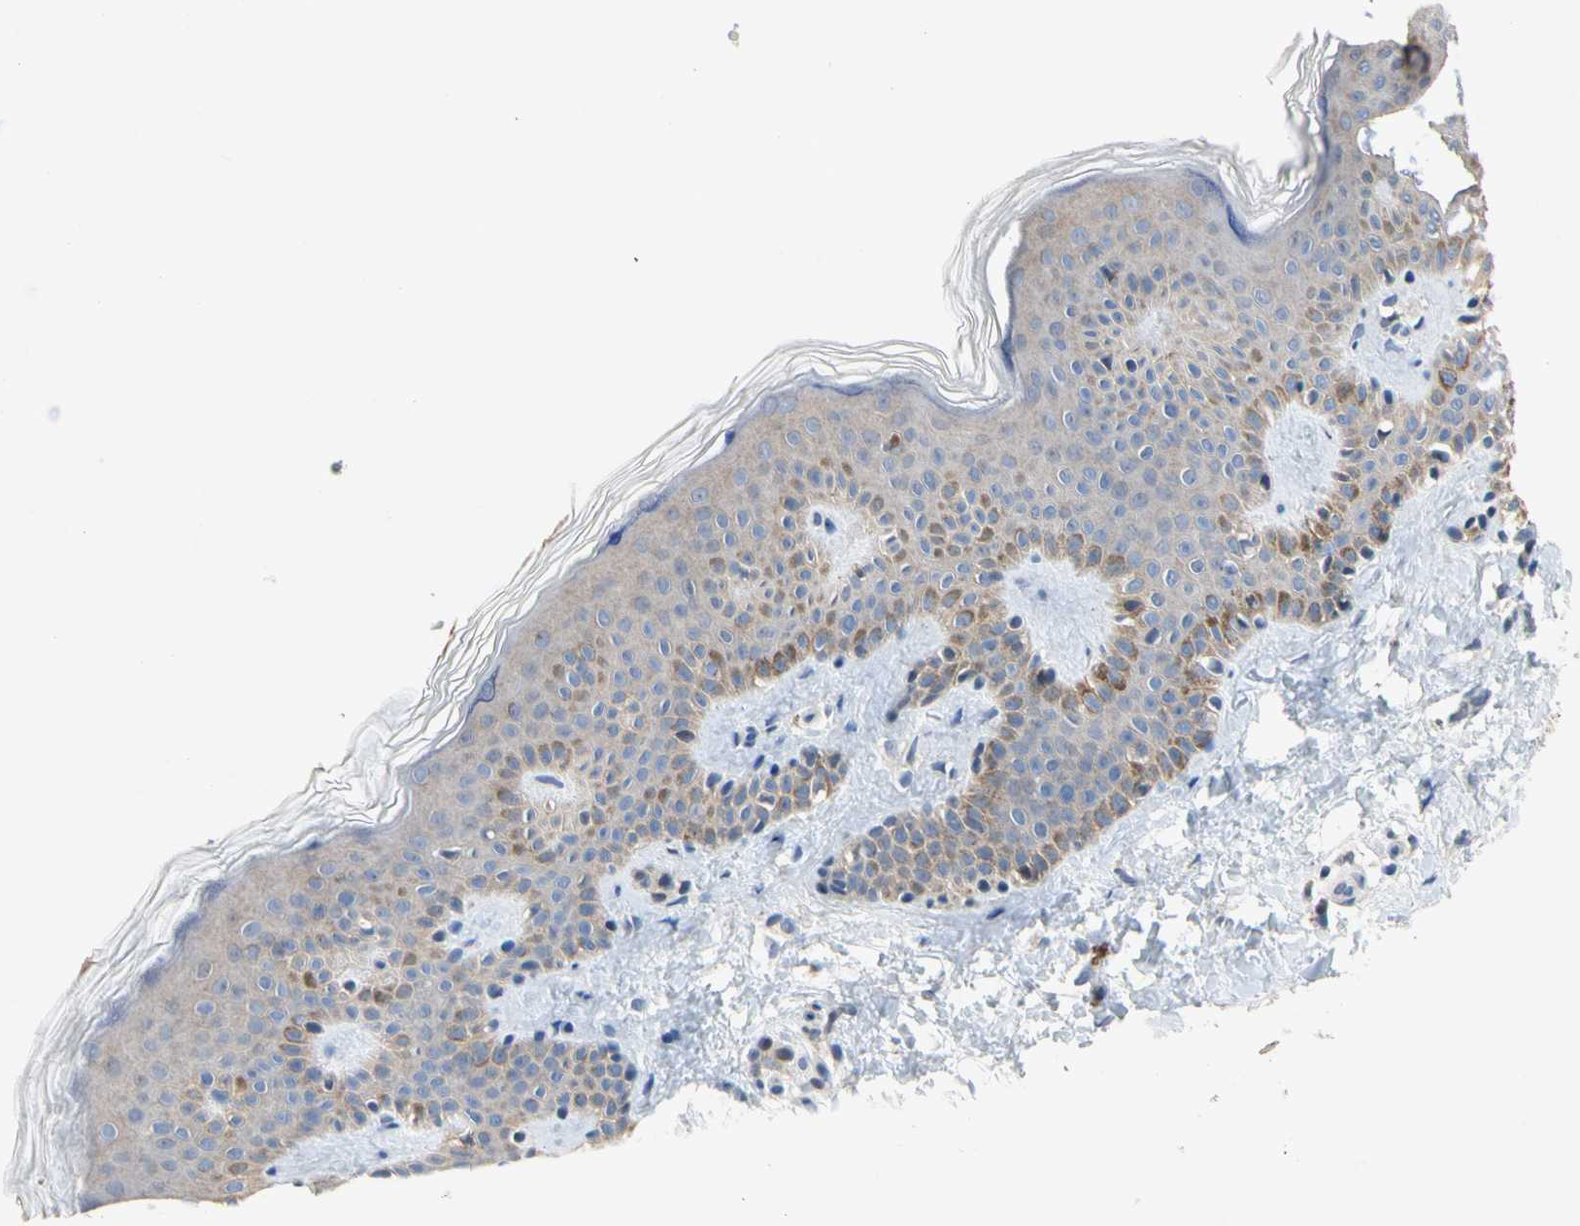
{"staining": {"intensity": "weak", "quantity": ">75%", "location": "cytoplasmic/membranous"}, "tissue": "skin", "cell_type": "Fibroblasts", "image_type": "normal", "snomed": [{"axis": "morphology", "description": "Normal tissue, NOS"}, {"axis": "topography", "description": "Skin"}], "caption": "Immunohistochemical staining of benign human skin exhibits low levels of weak cytoplasmic/membranous expression in about >75% of fibroblasts. (IHC, brightfield microscopy, high magnification).", "gene": "GAS6", "patient": {"sex": "male", "age": 16}}